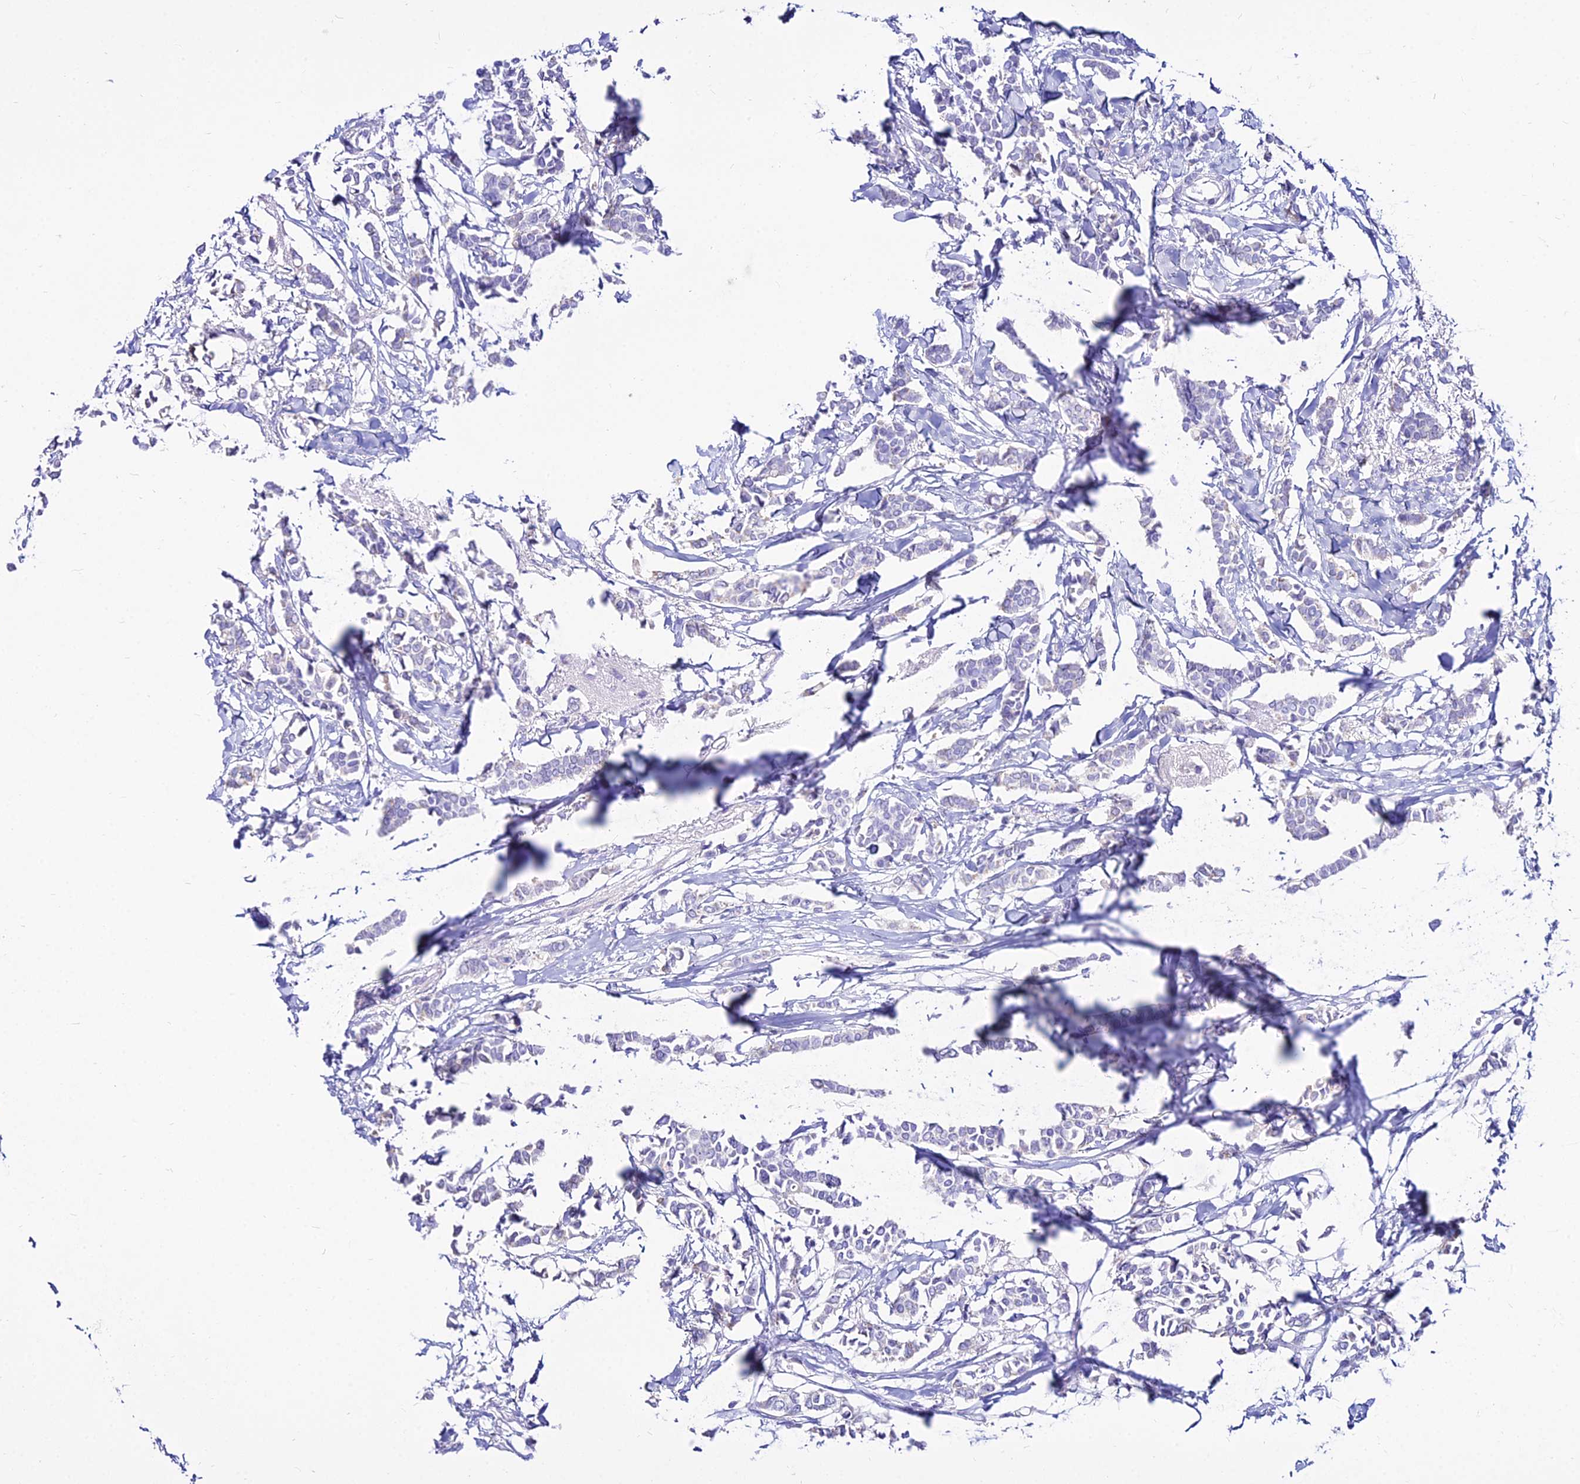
{"staining": {"intensity": "negative", "quantity": "none", "location": "none"}, "tissue": "breast cancer", "cell_type": "Tumor cells", "image_type": "cancer", "snomed": [{"axis": "morphology", "description": "Duct carcinoma"}, {"axis": "topography", "description": "Breast"}], "caption": "This is an IHC image of human breast invasive ductal carcinoma. There is no expression in tumor cells.", "gene": "DLX1", "patient": {"sex": "female", "age": 41}}